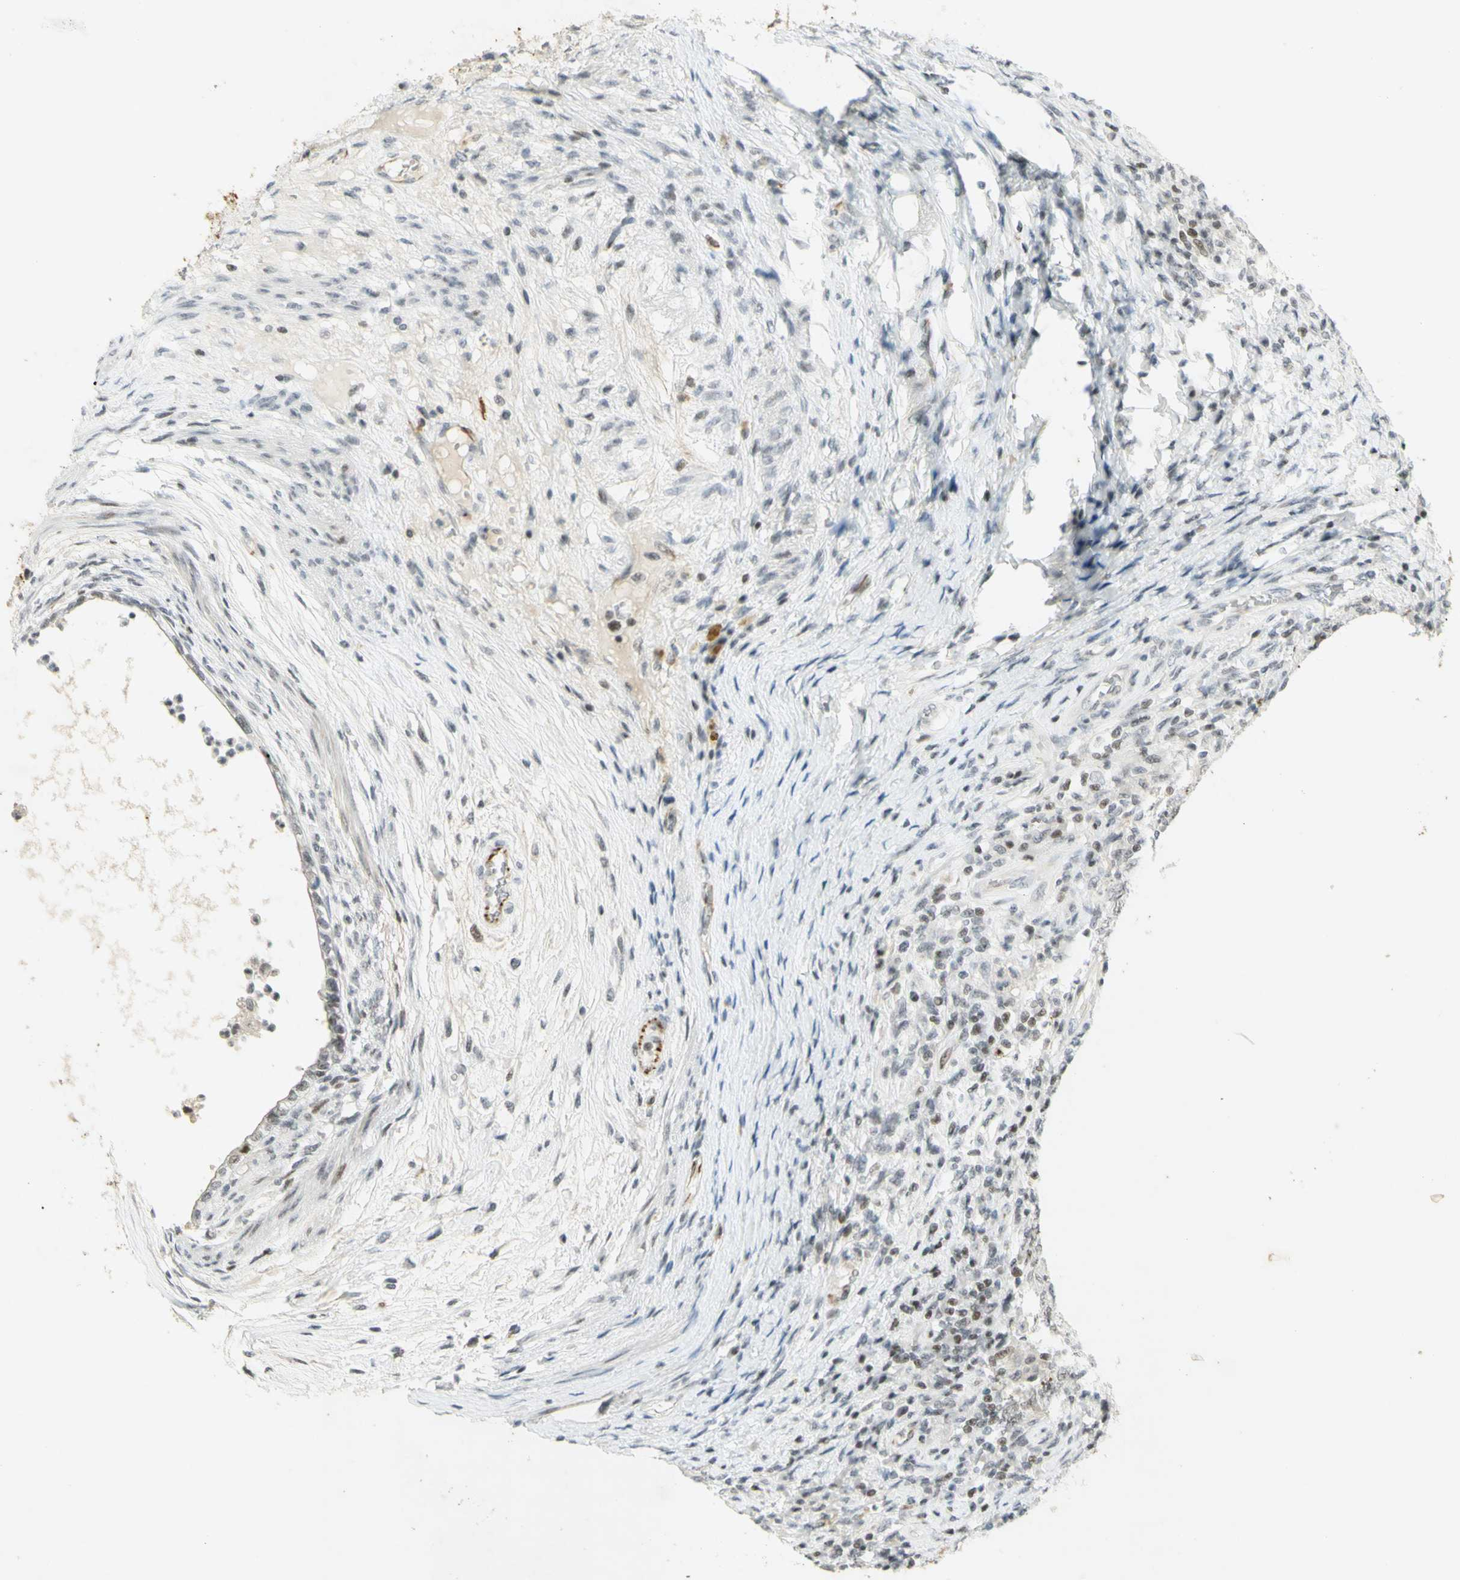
{"staining": {"intensity": "moderate", "quantity": ">75%", "location": "nuclear"}, "tissue": "testis cancer", "cell_type": "Tumor cells", "image_type": "cancer", "snomed": [{"axis": "morphology", "description": "Carcinoma, Embryonal, NOS"}, {"axis": "topography", "description": "Testis"}], "caption": "Approximately >75% of tumor cells in human testis cancer (embryonal carcinoma) reveal moderate nuclear protein staining as visualized by brown immunohistochemical staining.", "gene": "IRF1", "patient": {"sex": "male", "age": 26}}